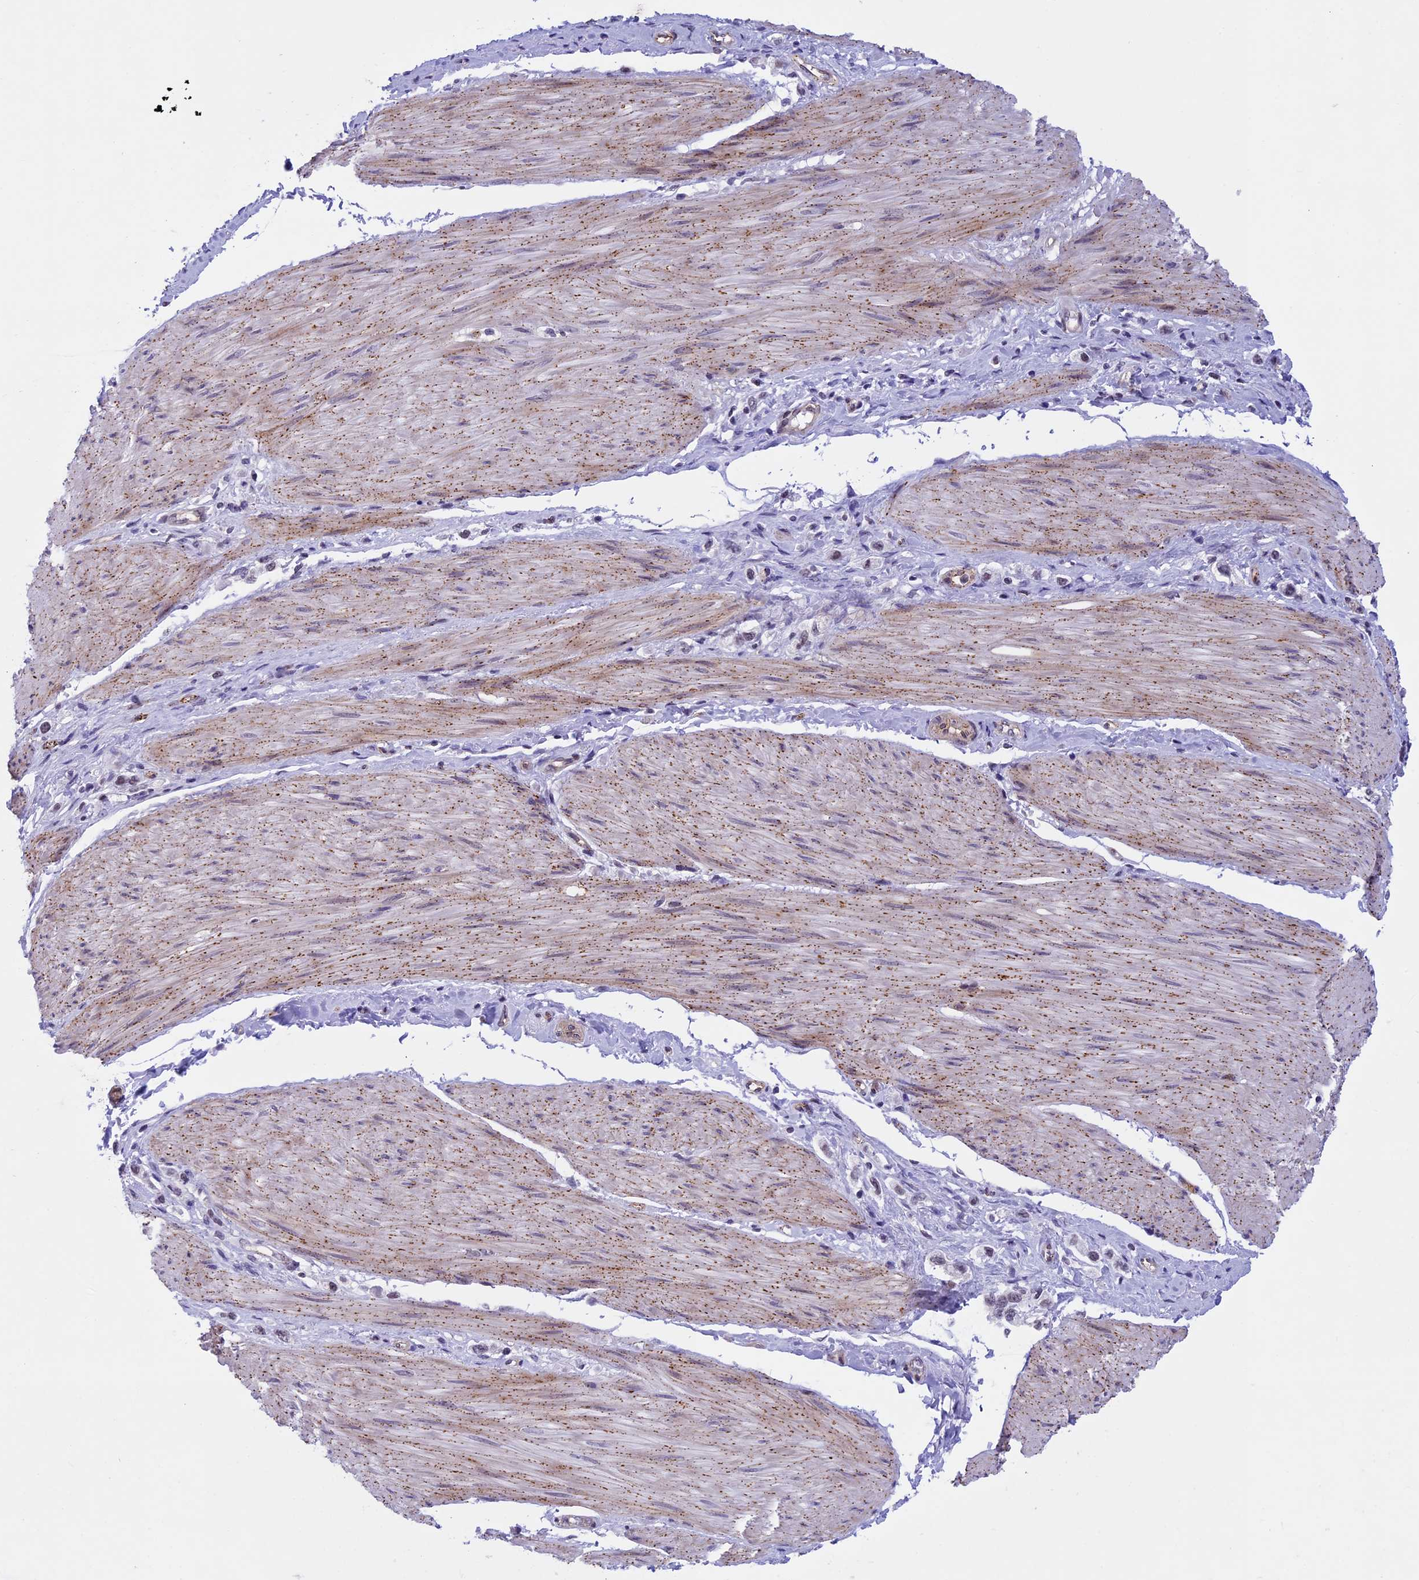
{"staining": {"intensity": "weak", "quantity": "25%-75%", "location": "nuclear"}, "tissue": "stomach cancer", "cell_type": "Tumor cells", "image_type": "cancer", "snomed": [{"axis": "morphology", "description": "Adenocarcinoma, NOS"}, {"axis": "topography", "description": "Stomach"}], "caption": "Immunohistochemistry (DAB) staining of human stomach adenocarcinoma reveals weak nuclear protein staining in approximately 25%-75% of tumor cells.", "gene": "NIPBL", "patient": {"sex": "female", "age": 65}}